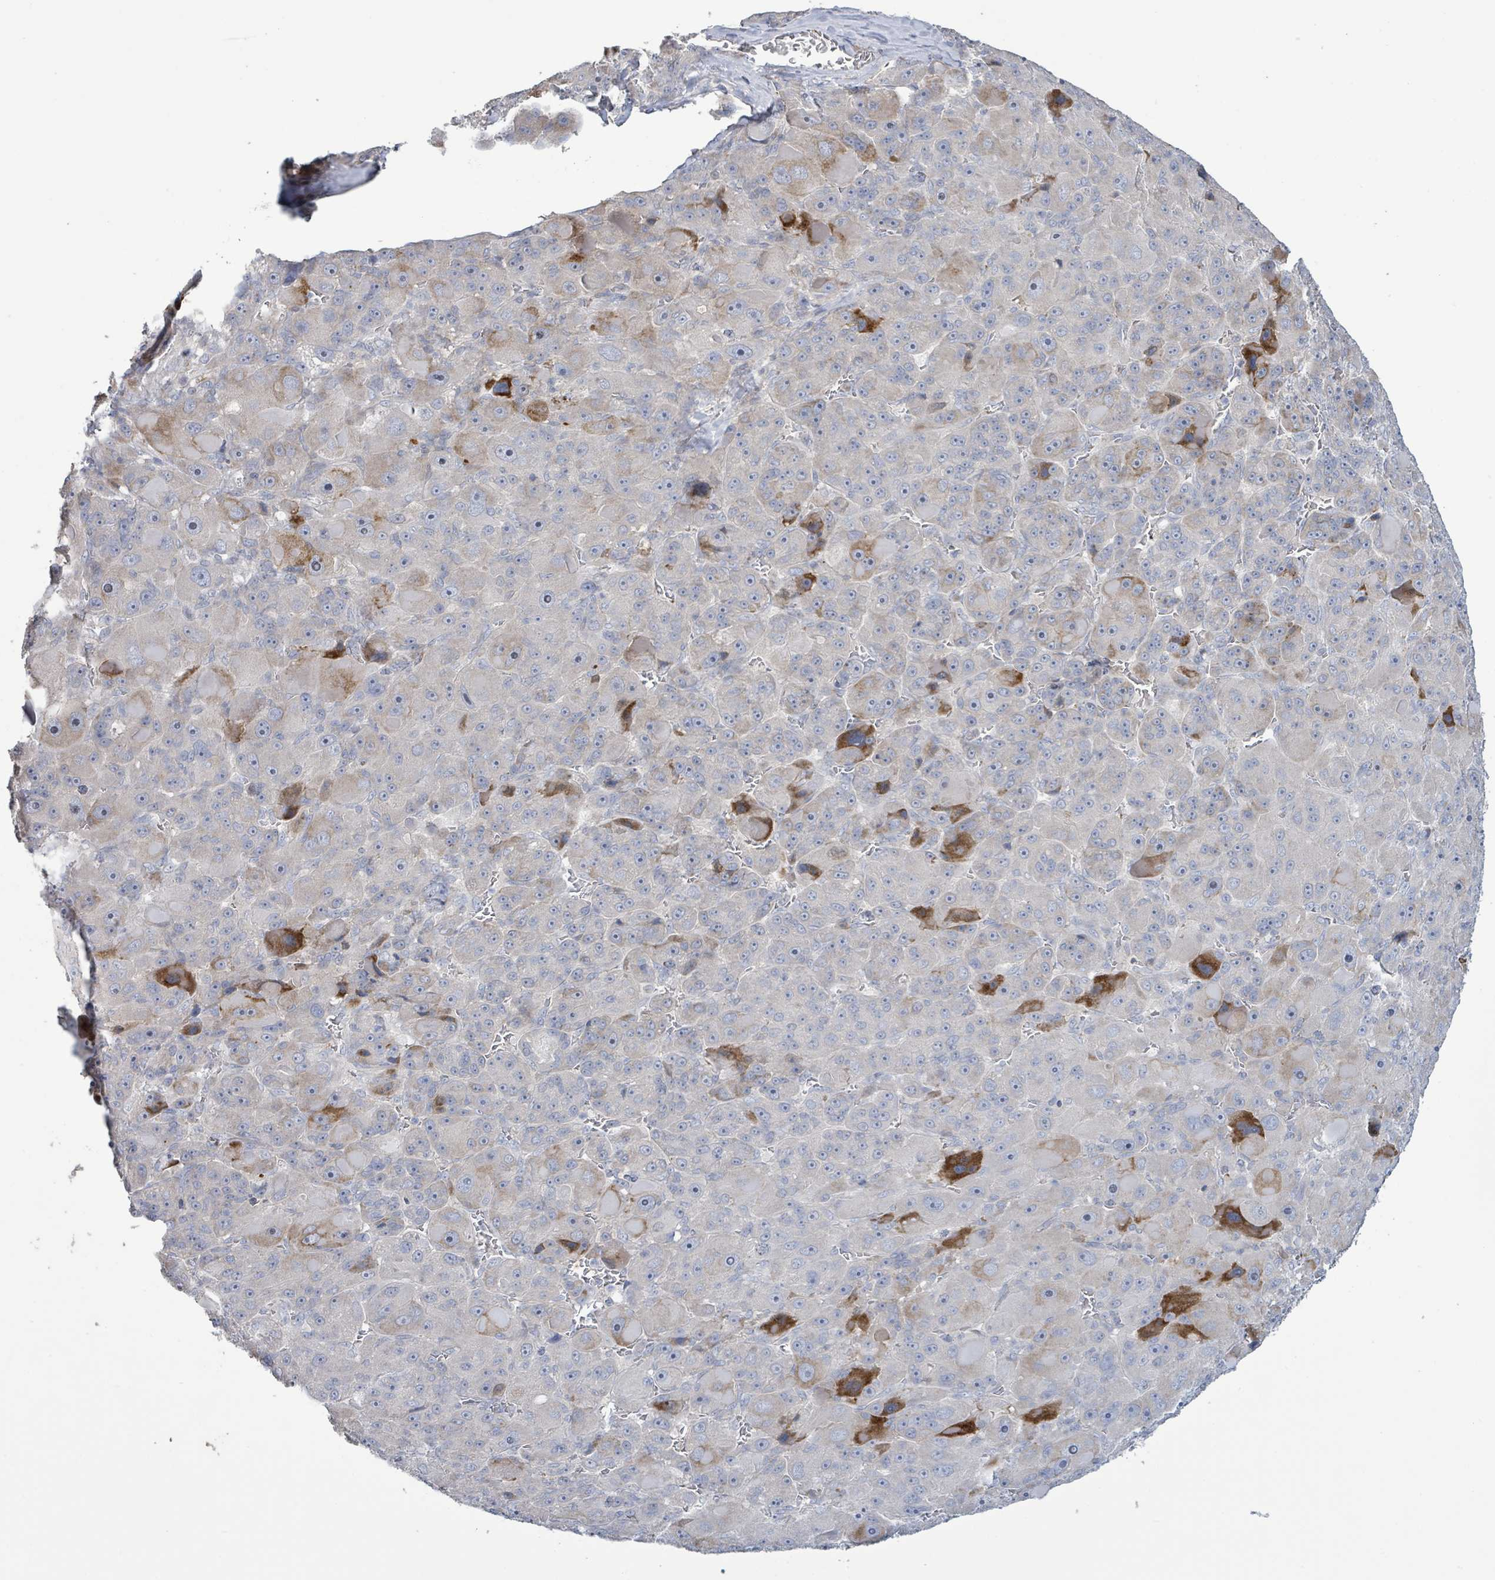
{"staining": {"intensity": "strong", "quantity": "<25%", "location": "cytoplasmic/membranous"}, "tissue": "liver cancer", "cell_type": "Tumor cells", "image_type": "cancer", "snomed": [{"axis": "morphology", "description": "Carcinoma, Hepatocellular, NOS"}, {"axis": "topography", "description": "Liver"}], "caption": "Brown immunohistochemical staining in liver cancer reveals strong cytoplasmic/membranous expression in about <25% of tumor cells.", "gene": "LILRA4", "patient": {"sex": "male", "age": 76}}